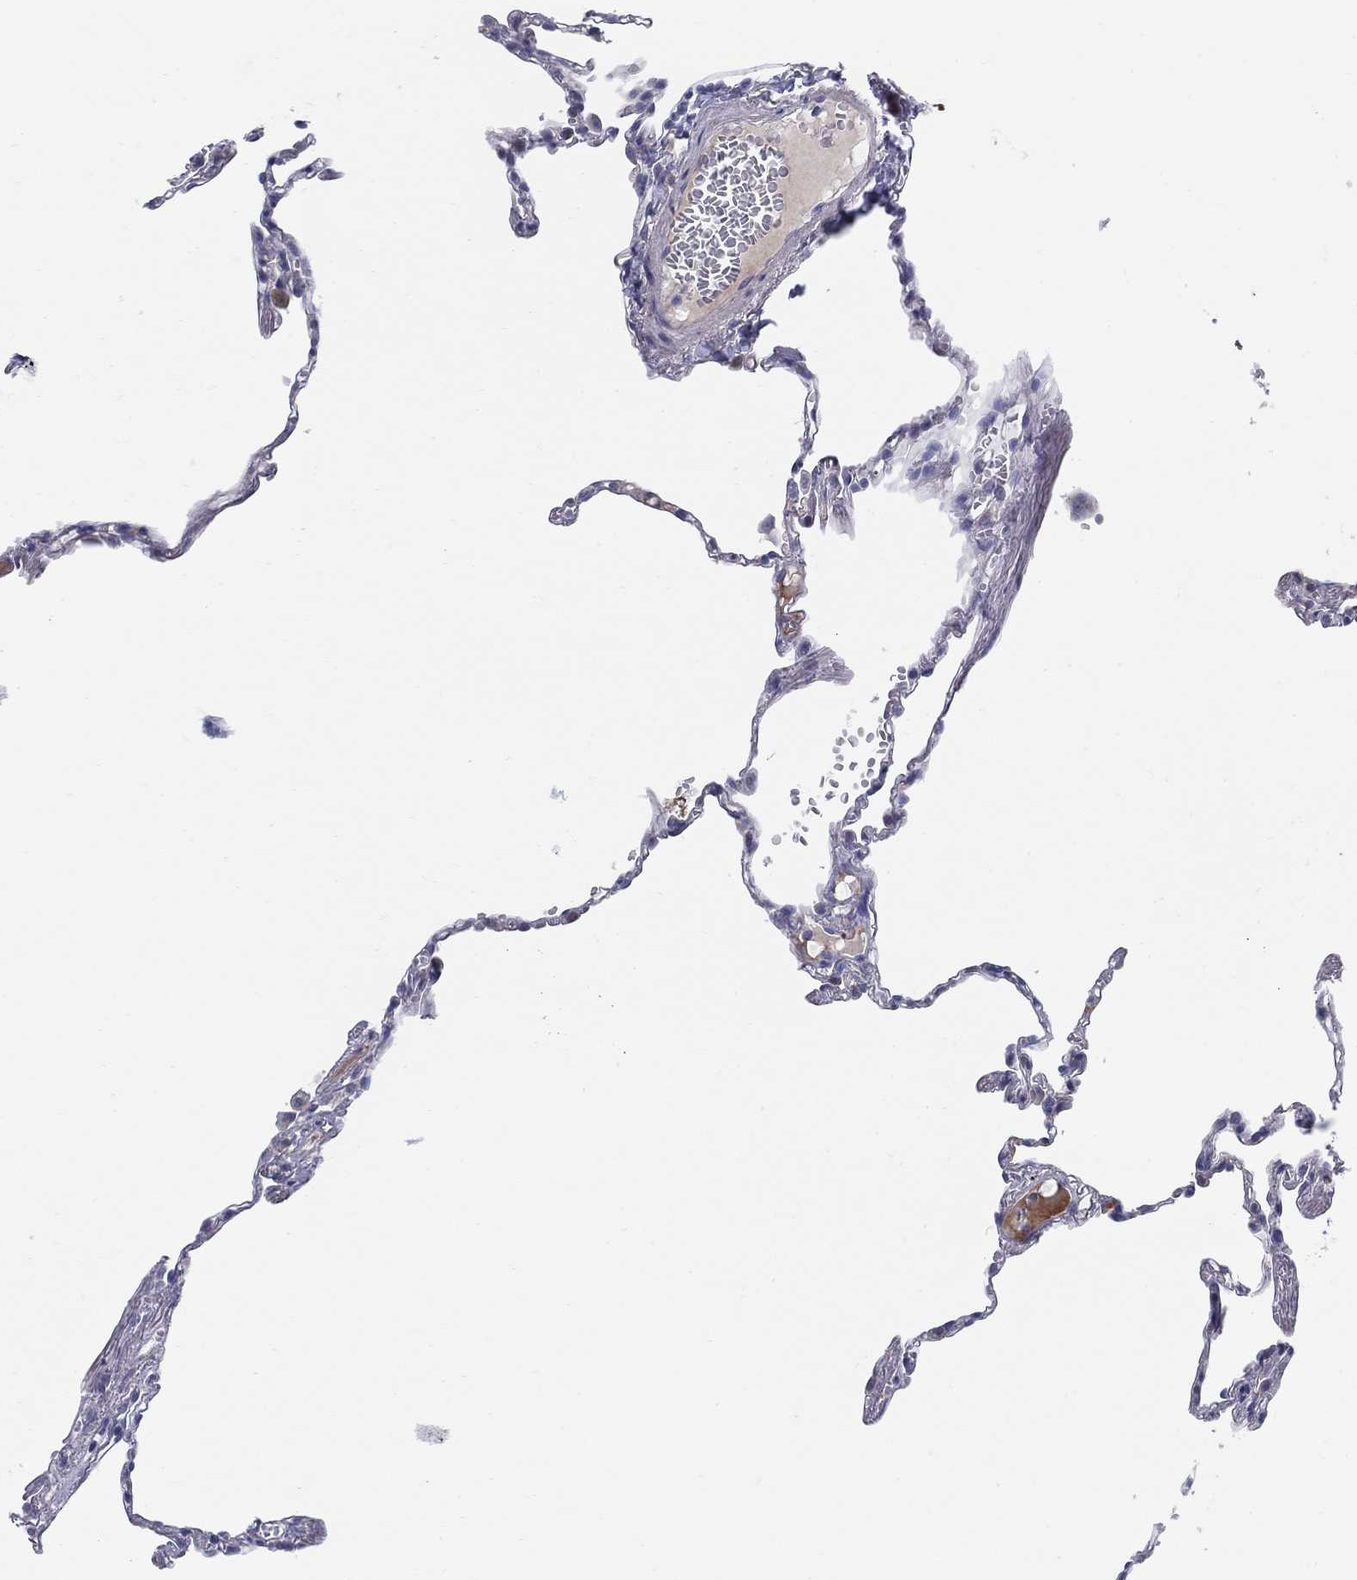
{"staining": {"intensity": "negative", "quantity": "none", "location": "none"}, "tissue": "lung", "cell_type": "Alveolar cells", "image_type": "normal", "snomed": [{"axis": "morphology", "description": "Normal tissue, NOS"}, {"axis": "topography", "description": "Lung"}], "caption": "Photomicrograph shows no significant protein positivity in alveolar cells of normal lung. (Immunohistochemistry (ihc), brightfield microscopy, high magnification).", "gene": "HEATR4", "patient": {"sex": "male", "age": 78}}